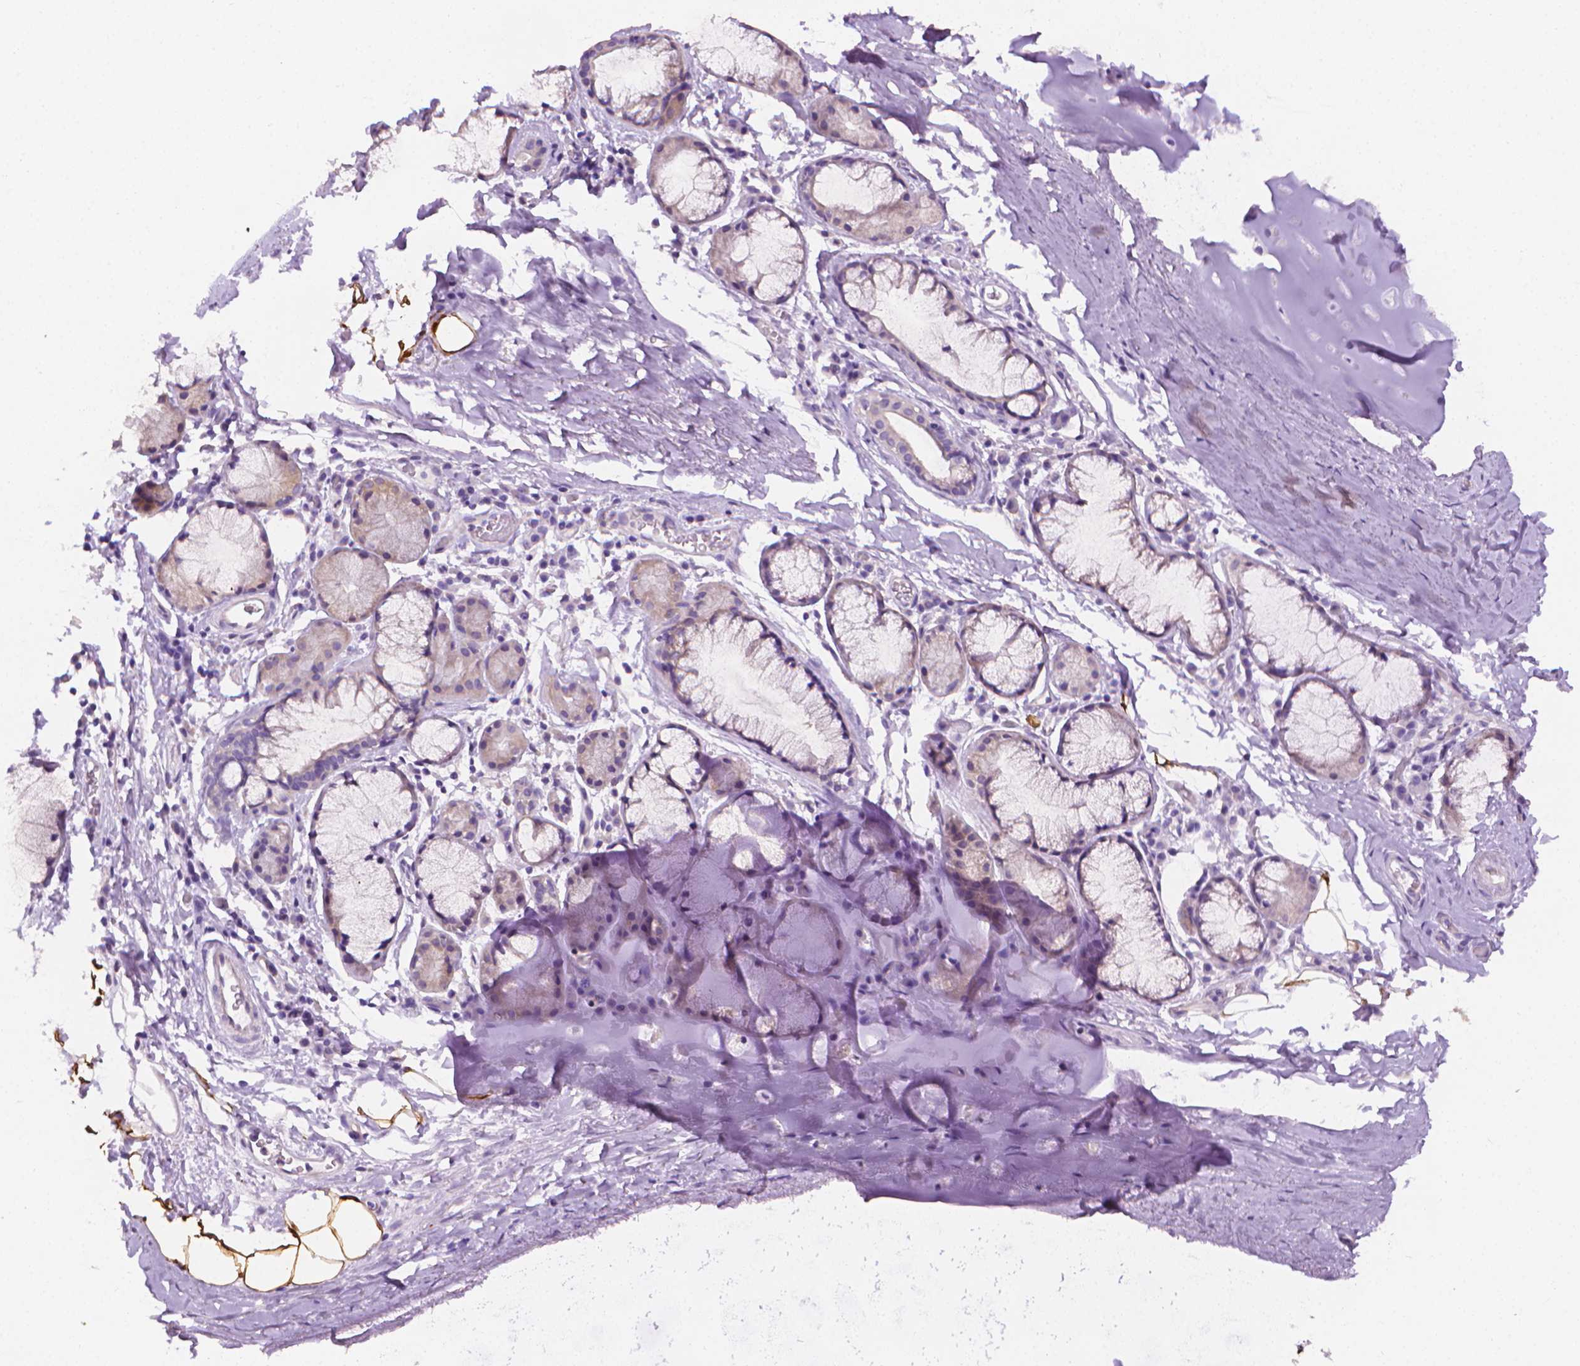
{"staining": {"intensity": "negative", "quantity": "none", "location": "none"}, "tissue": "soft tissue", "cell_type": "Chondrocytes", "image_type": "normal", "snomed": [{"axis": "morphology", "description": "Normal tissue, NOS"}, {"axis": "topography", "description": "Bronchus"}, {"axis": "topography", "description": "Lung"}], "caption": "This is an immunohistochemistry image of unremarkable human soft tissue. There is no positivity in chondrocytes.", "gene": "FASN", "patient": {"sex": "female", "age": 57}}